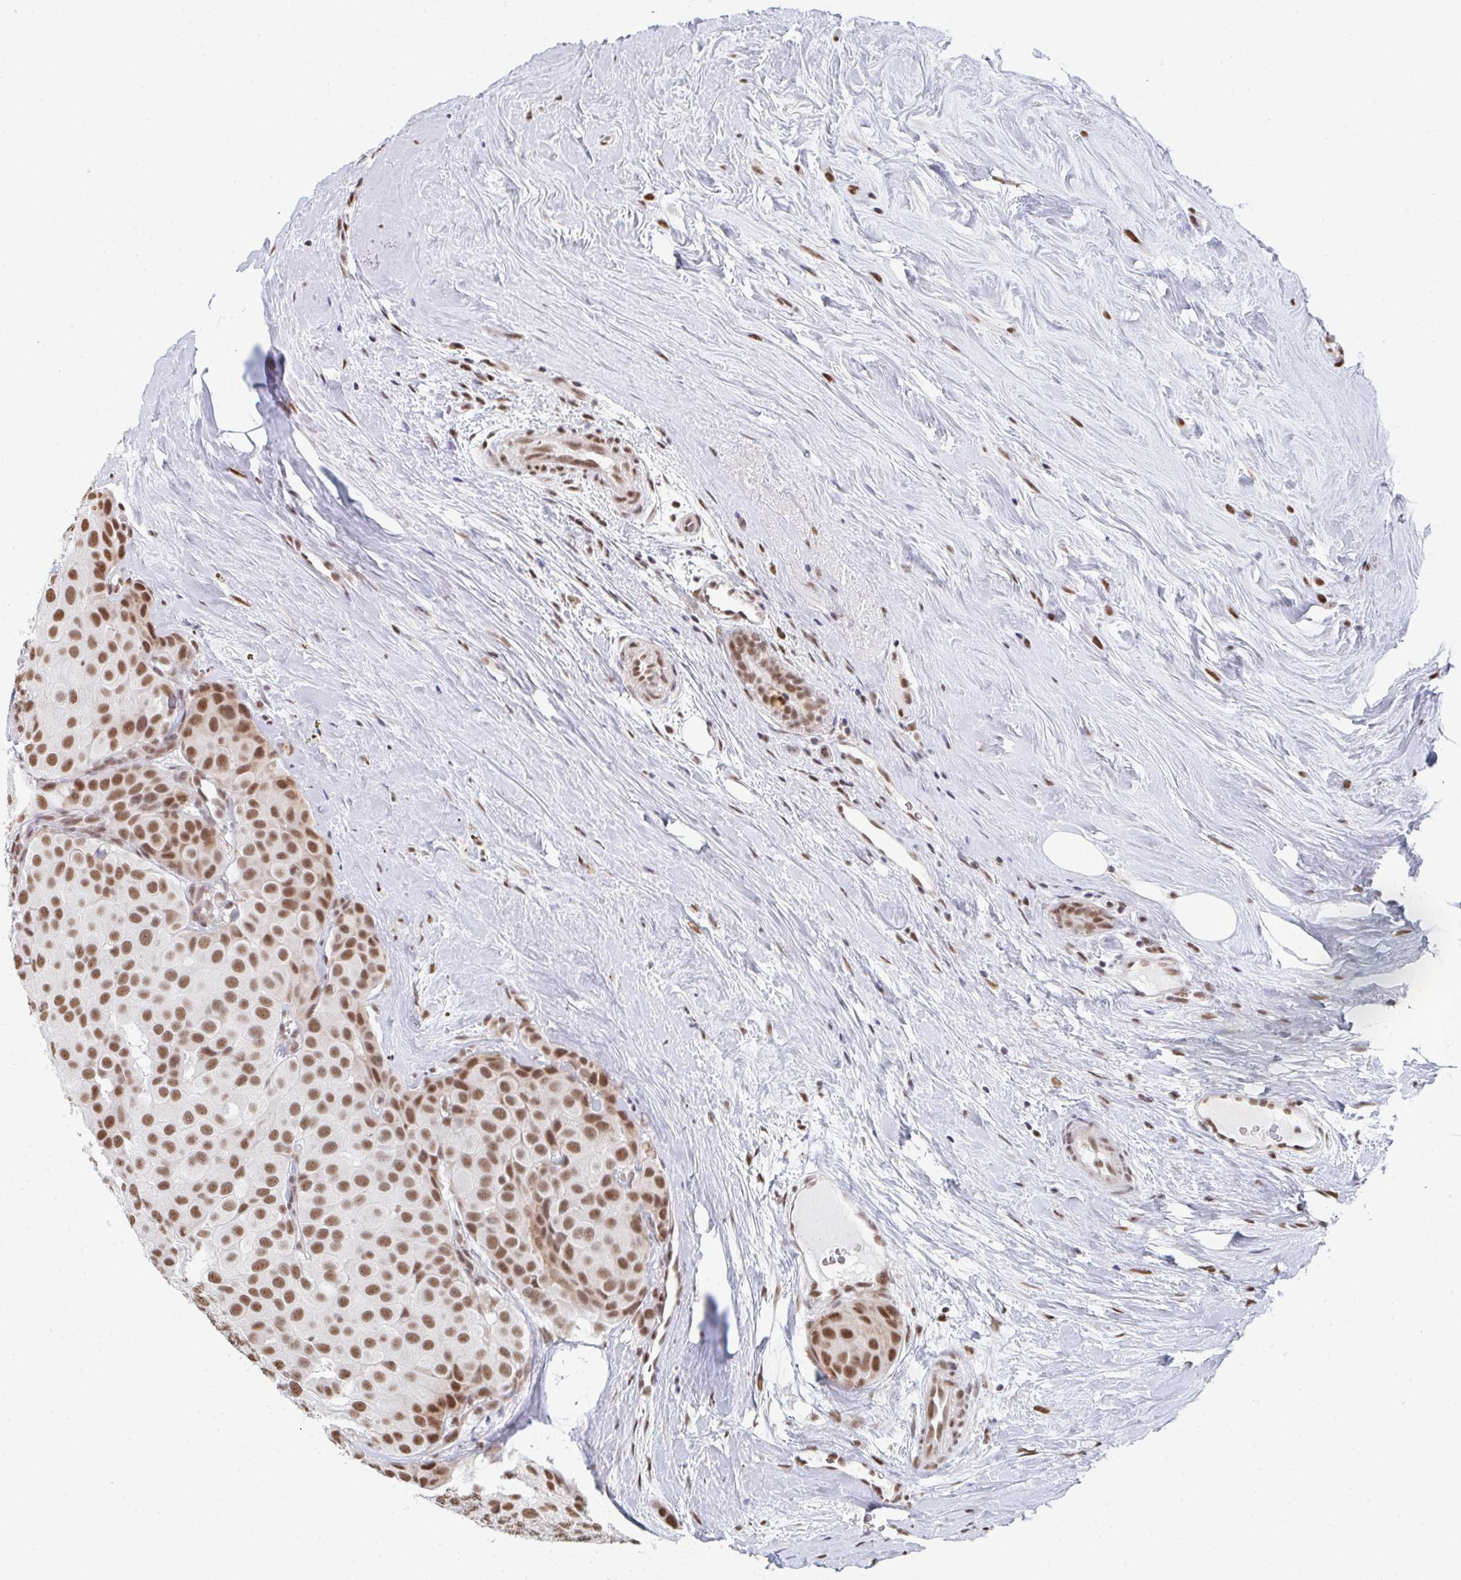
{"staining": {"intensity": "moderate", "quantity": ">75%", "location": "nuclear"}, "tissue": "breast cancer", "cell_type": "Tumor cells", "image_type": "cancer", "snomed": [{"axis": "morphology", "description": "Duct carcinoma"}, {"axis": "topography", "description": "Breast"}], "caption": "Immunohistochemistry (DAB) staining of human infiltrating ductal carcinoma (breast) shows moderate nuclear protein staining in about >75% of tumor cells. (DAB (3,3'-diaminobenzidine) = brown stain, brightfield microscopy at high magnification).", "gene": "MBNL1", "patient": {"sex": "female", "age": 70}}